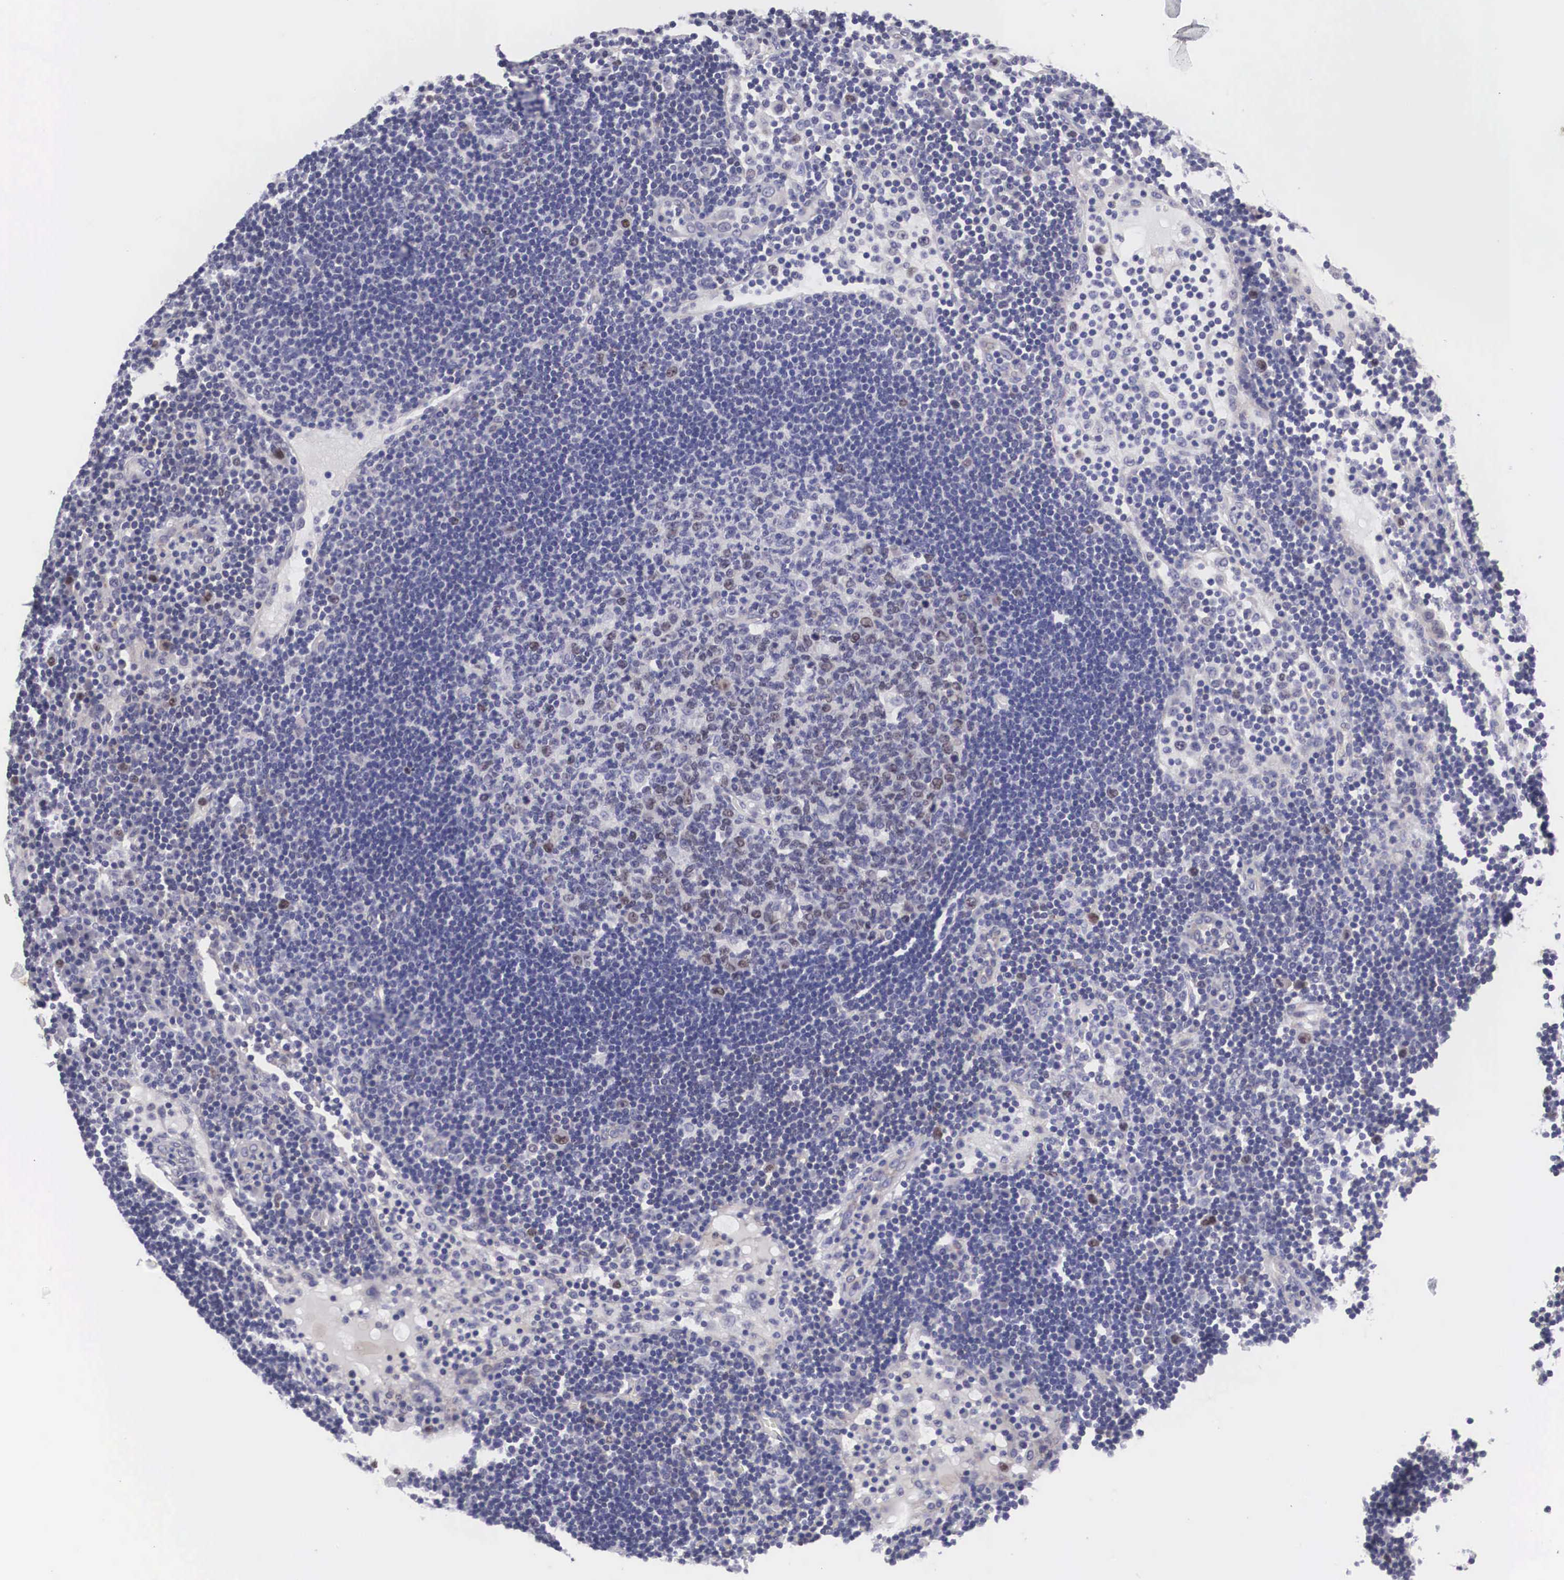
{"staining": {"intensity": "negative", "quantity": "none", "location": "none"}, "tissue": "lymph node", "cell_type": "Germinal center cells", "image_type": "normal", "snomed": [{"axis": "morphology", "description": "Normal tissue, NOS"}, {"axis": "topography", "description": "Lymph node"}], "caption": "There is no significant staining in germinal center cells of lymph node. (Immunohistochemistry, brightfield microscopy, high magnification).", "gene": "MAST4", "patient": {"sex": "male", "age": 54}}